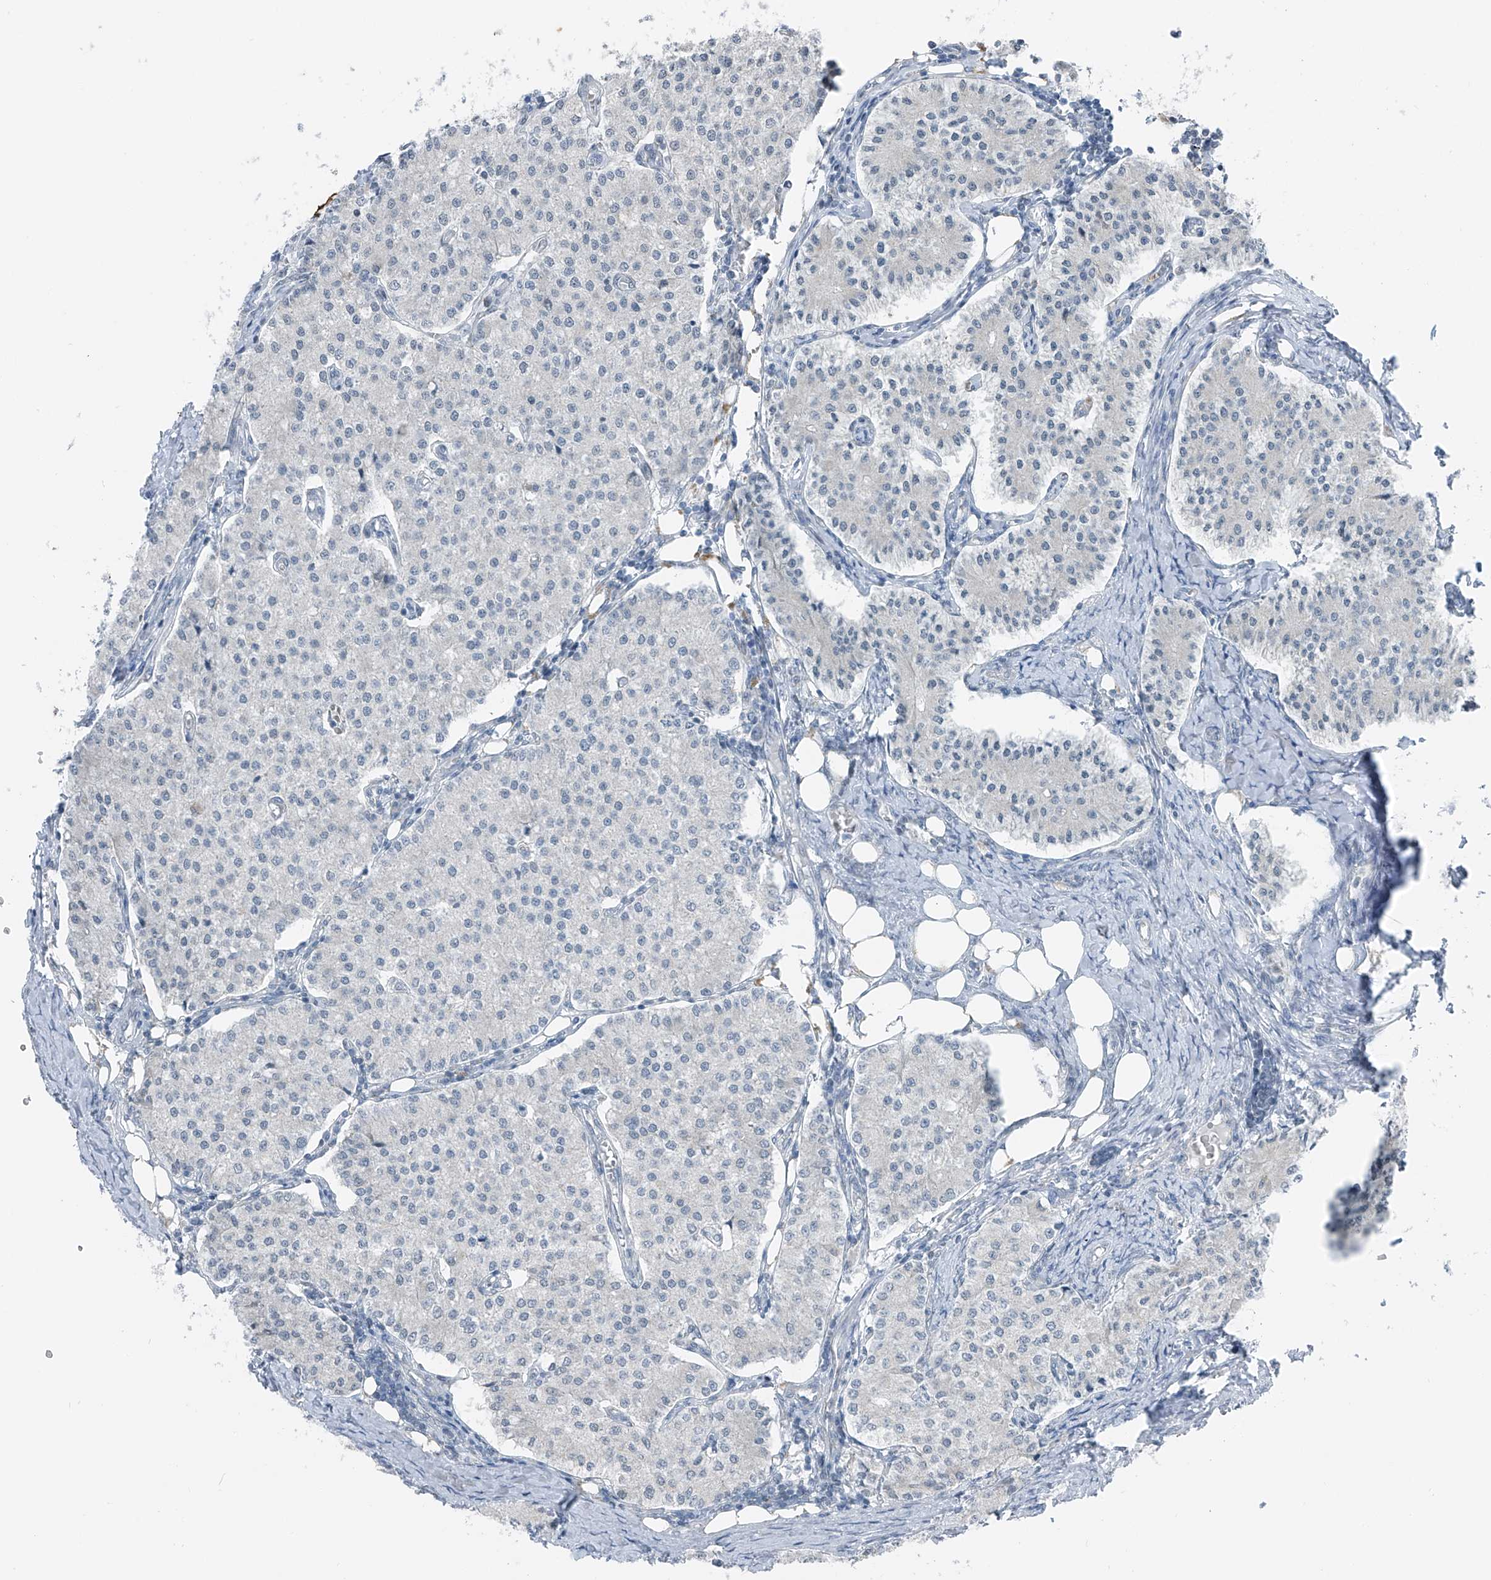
{"staining": {"intensity": "negative", "quantity": "none", "location": "none"}, "tissue": "carcinoid", "cell_type": "Tumor cells", "image_type": "cancer", "snomed": [{"axis": "morphology", "description": "Carcinoid, malignant, NOS"}, {"axis": "topography", "description": "Colon"}], "caption": "Immunohistochemistry photomicrograph of neoplastic tissue: human carcinoid stained with DAB displays no significant protein staining in tumor cells.", "gene": "DYRK1B", "patient": {"sex": "female", "age": 52}}